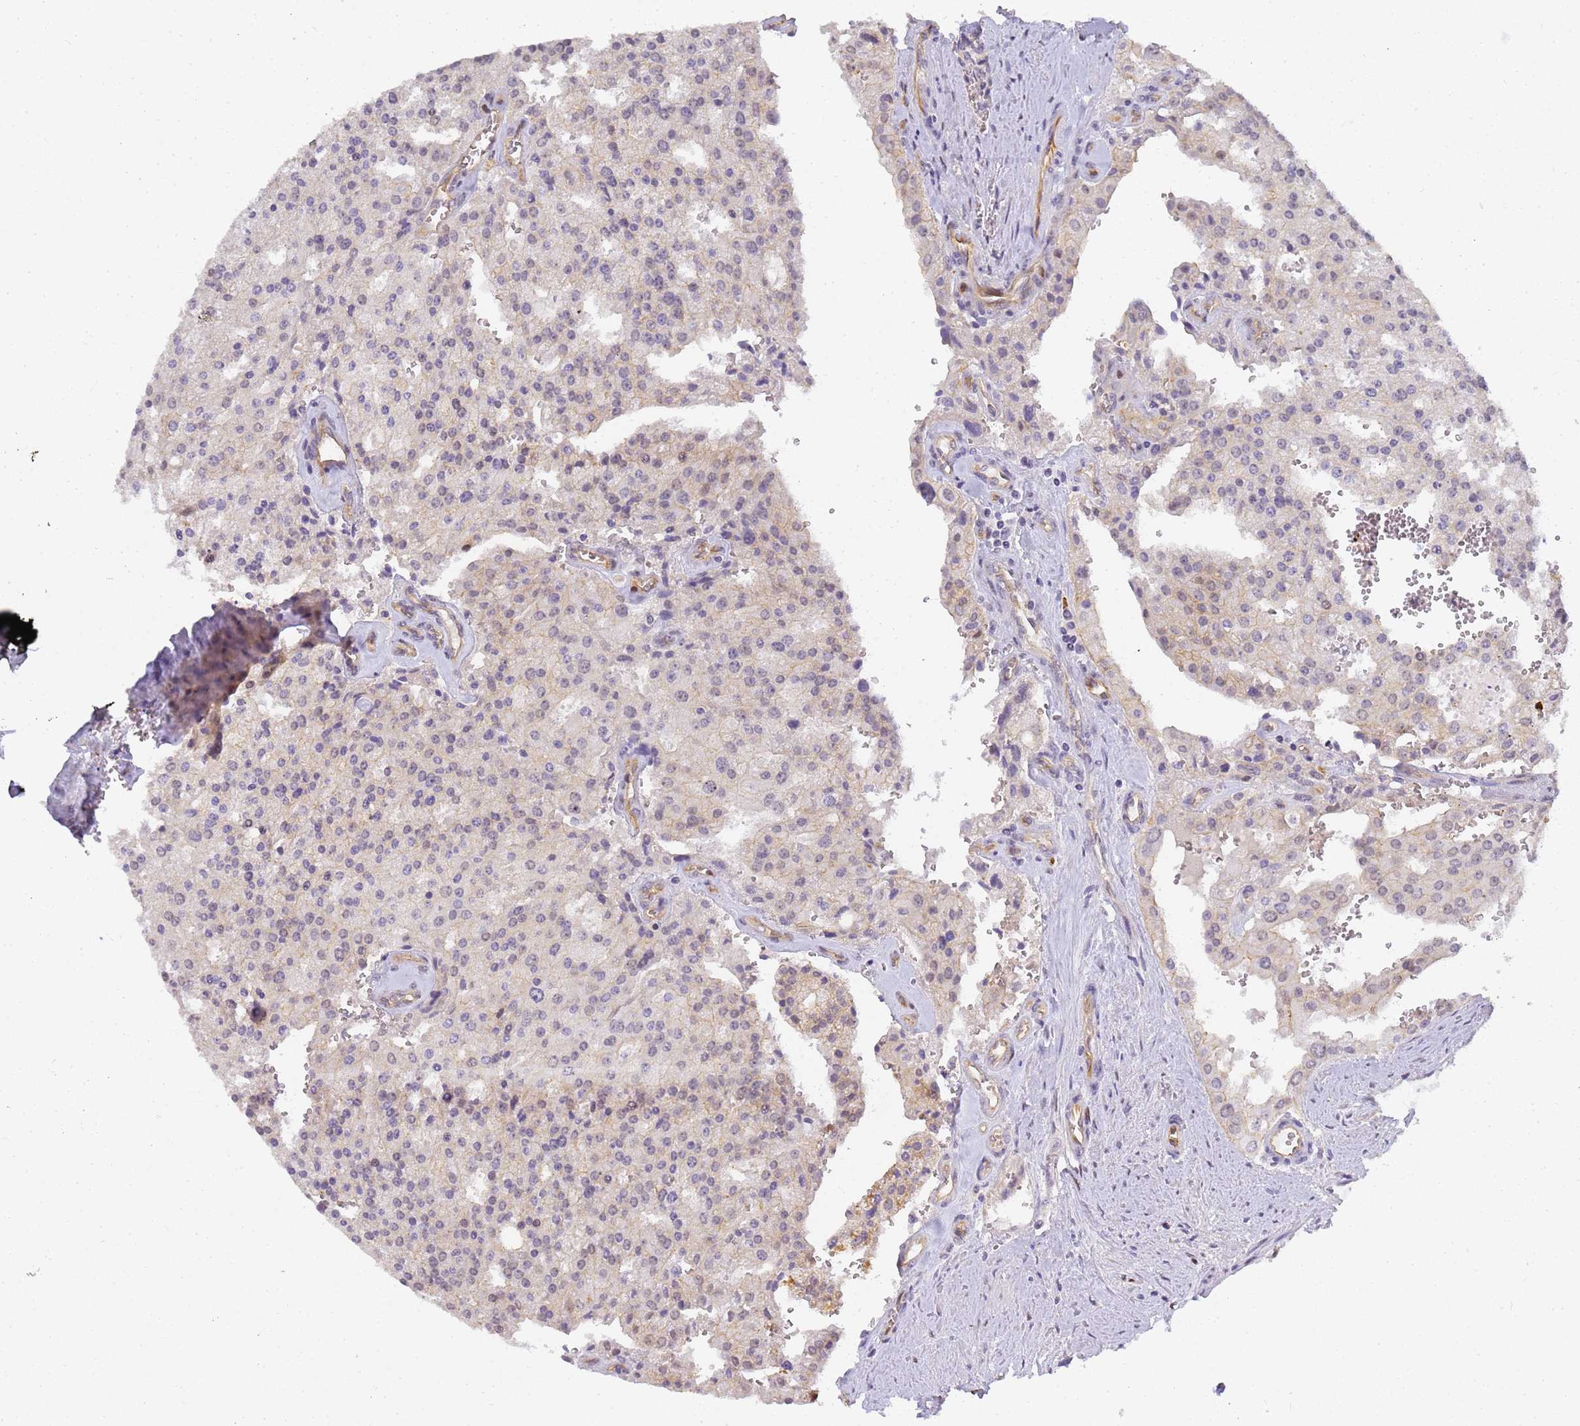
{"staining": {"intensity": "negative", "quantity": "none", "location": "none"}, "tissue": "prostate cancer", "cell_type": "Tumor cells", "image_type": "cancer", "snomed": [{"axis": "morphology", "description": "Adenocarcinoma, High grade"}, {"axis": "topography", "description": "Prostate"}], "caption": "A histopathology image of human prostate cancer (high-grade adenocarcinoma) is negative for staining in tumor cells. Brightfield microscopy of IHC stained with DAB (3,3'-diaminobenzidine) (brown) and hematoxylin (blue), captured at high magnification.", "gene": "GON4L", "patient": {"sex": "male", "age": 68}}